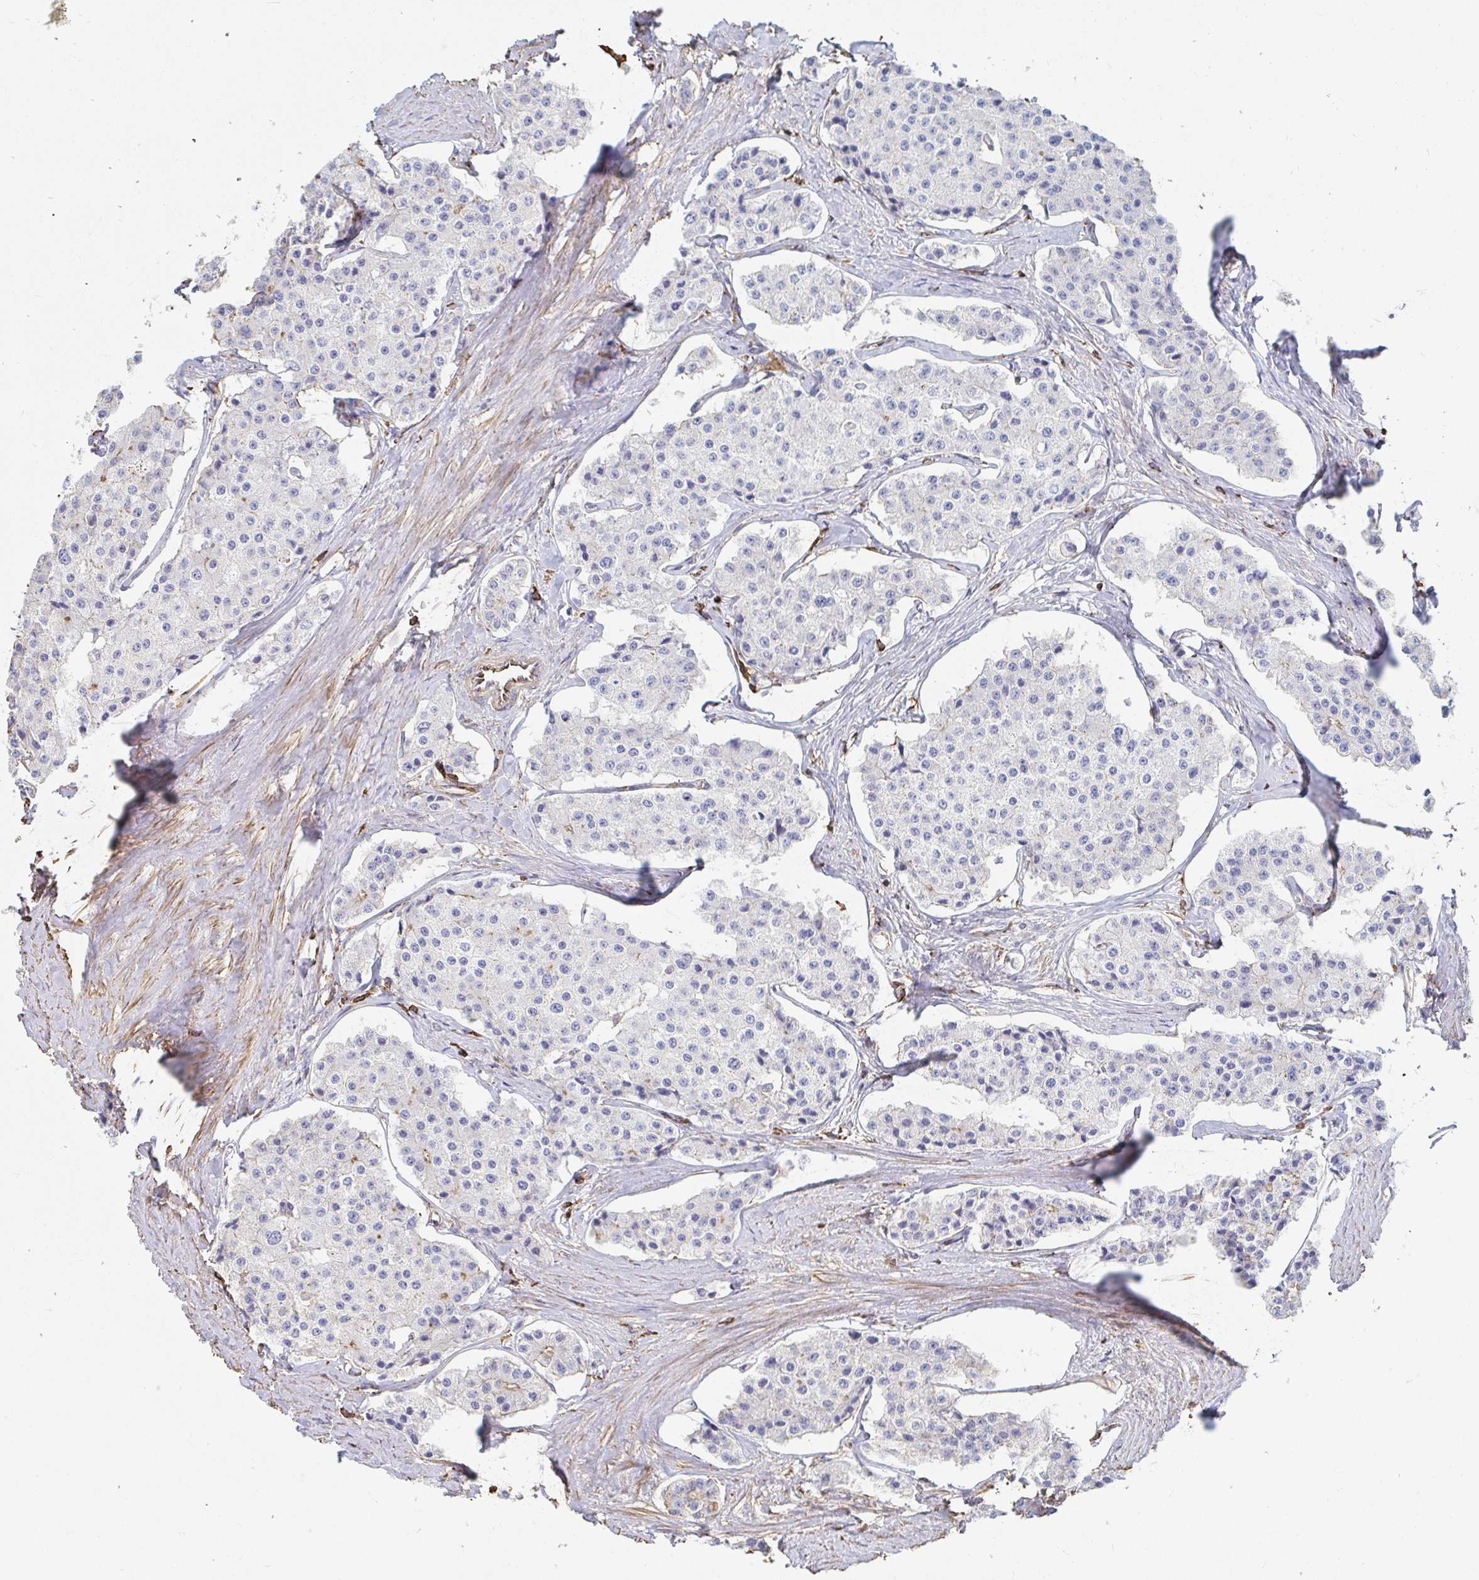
{"staining": {"intensity": "negative", "quantity": "none", "location": "none"}, "tissue": "carcinoid", "cell_type": "Tumor cells", "image_type": "cancer", "snomed": [{"axis": "morphology", "description": "Carcinoid, malignant, NOS"}, {"axis": "topography", "description": "Small intestine"}], "caption": "Image shows no significant protein positivity in tumor cells of malignant carcinoid.", "gene": "PTPN14", "patient": {"sex": "female", "age": 65}}